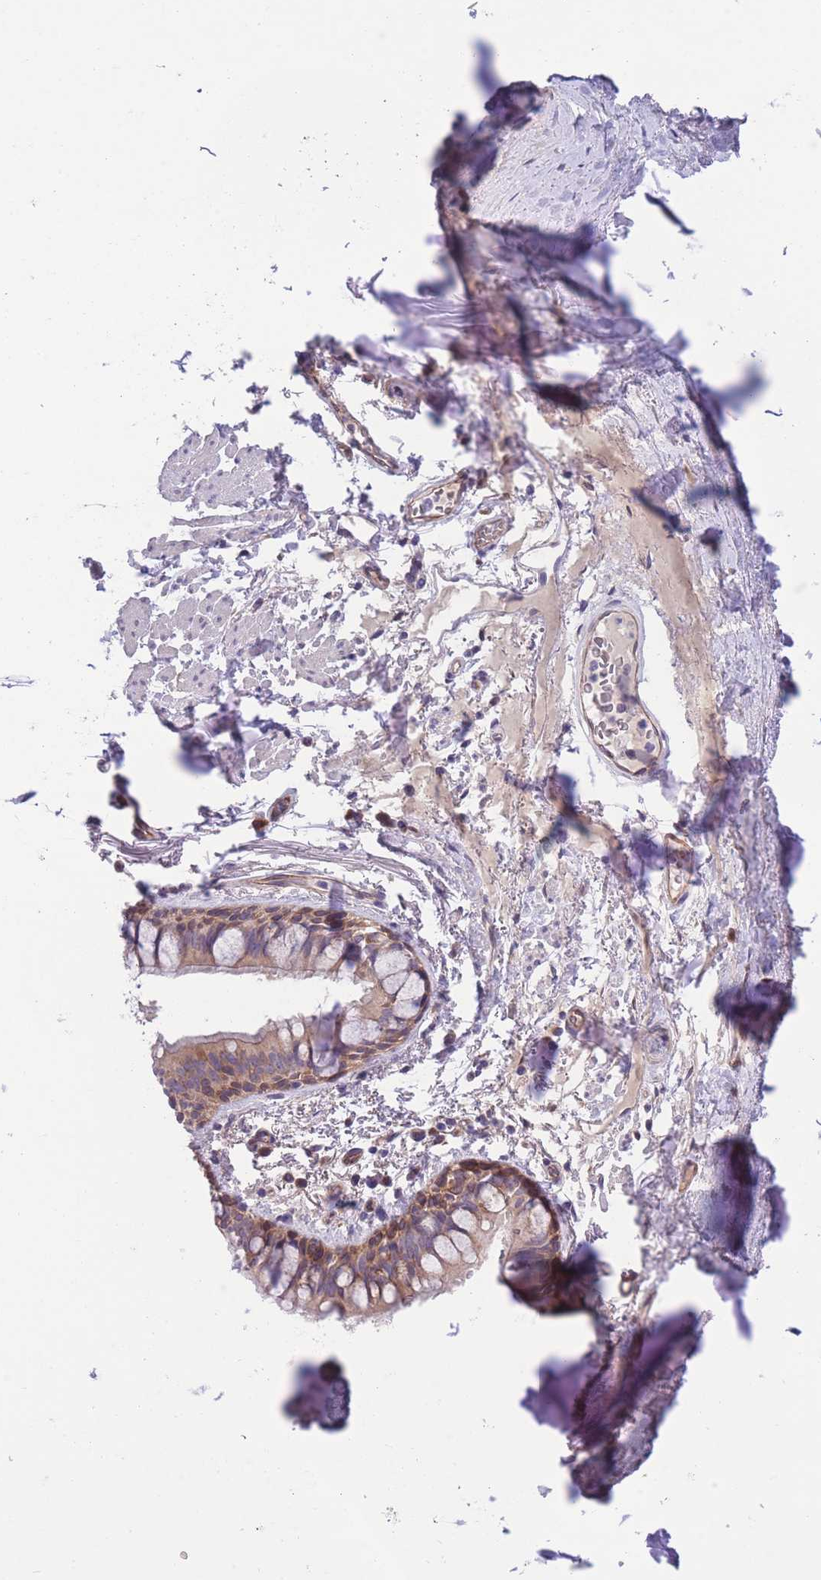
{"staining": {"intensity": "moderate", "quantity": ">75%", "location": "cytoplasmic/membranous"}, "tissue": "bronchus", "cell_type": "Respiratory epithelial cells", "image_type": "normal", "snomed": [{"axis": "morphology", "description": "Normal tissue, NOS"}, {"axis": "topography", "description": "Bronchus"}], "caption": "A high-resolution photomicrograph shows immunohistochemistry staining of normal bronchus, which displays moderate cytoplasmic/membranous expression in about >75% of respiratory epithelial cells. The protein of interest is stained brown, and the nuclei are stained in blue (DAB IHC with brightfield microscopy, high magnification).", "gene": "WWOX", "patient": {"sex": "male", "age": 70}}